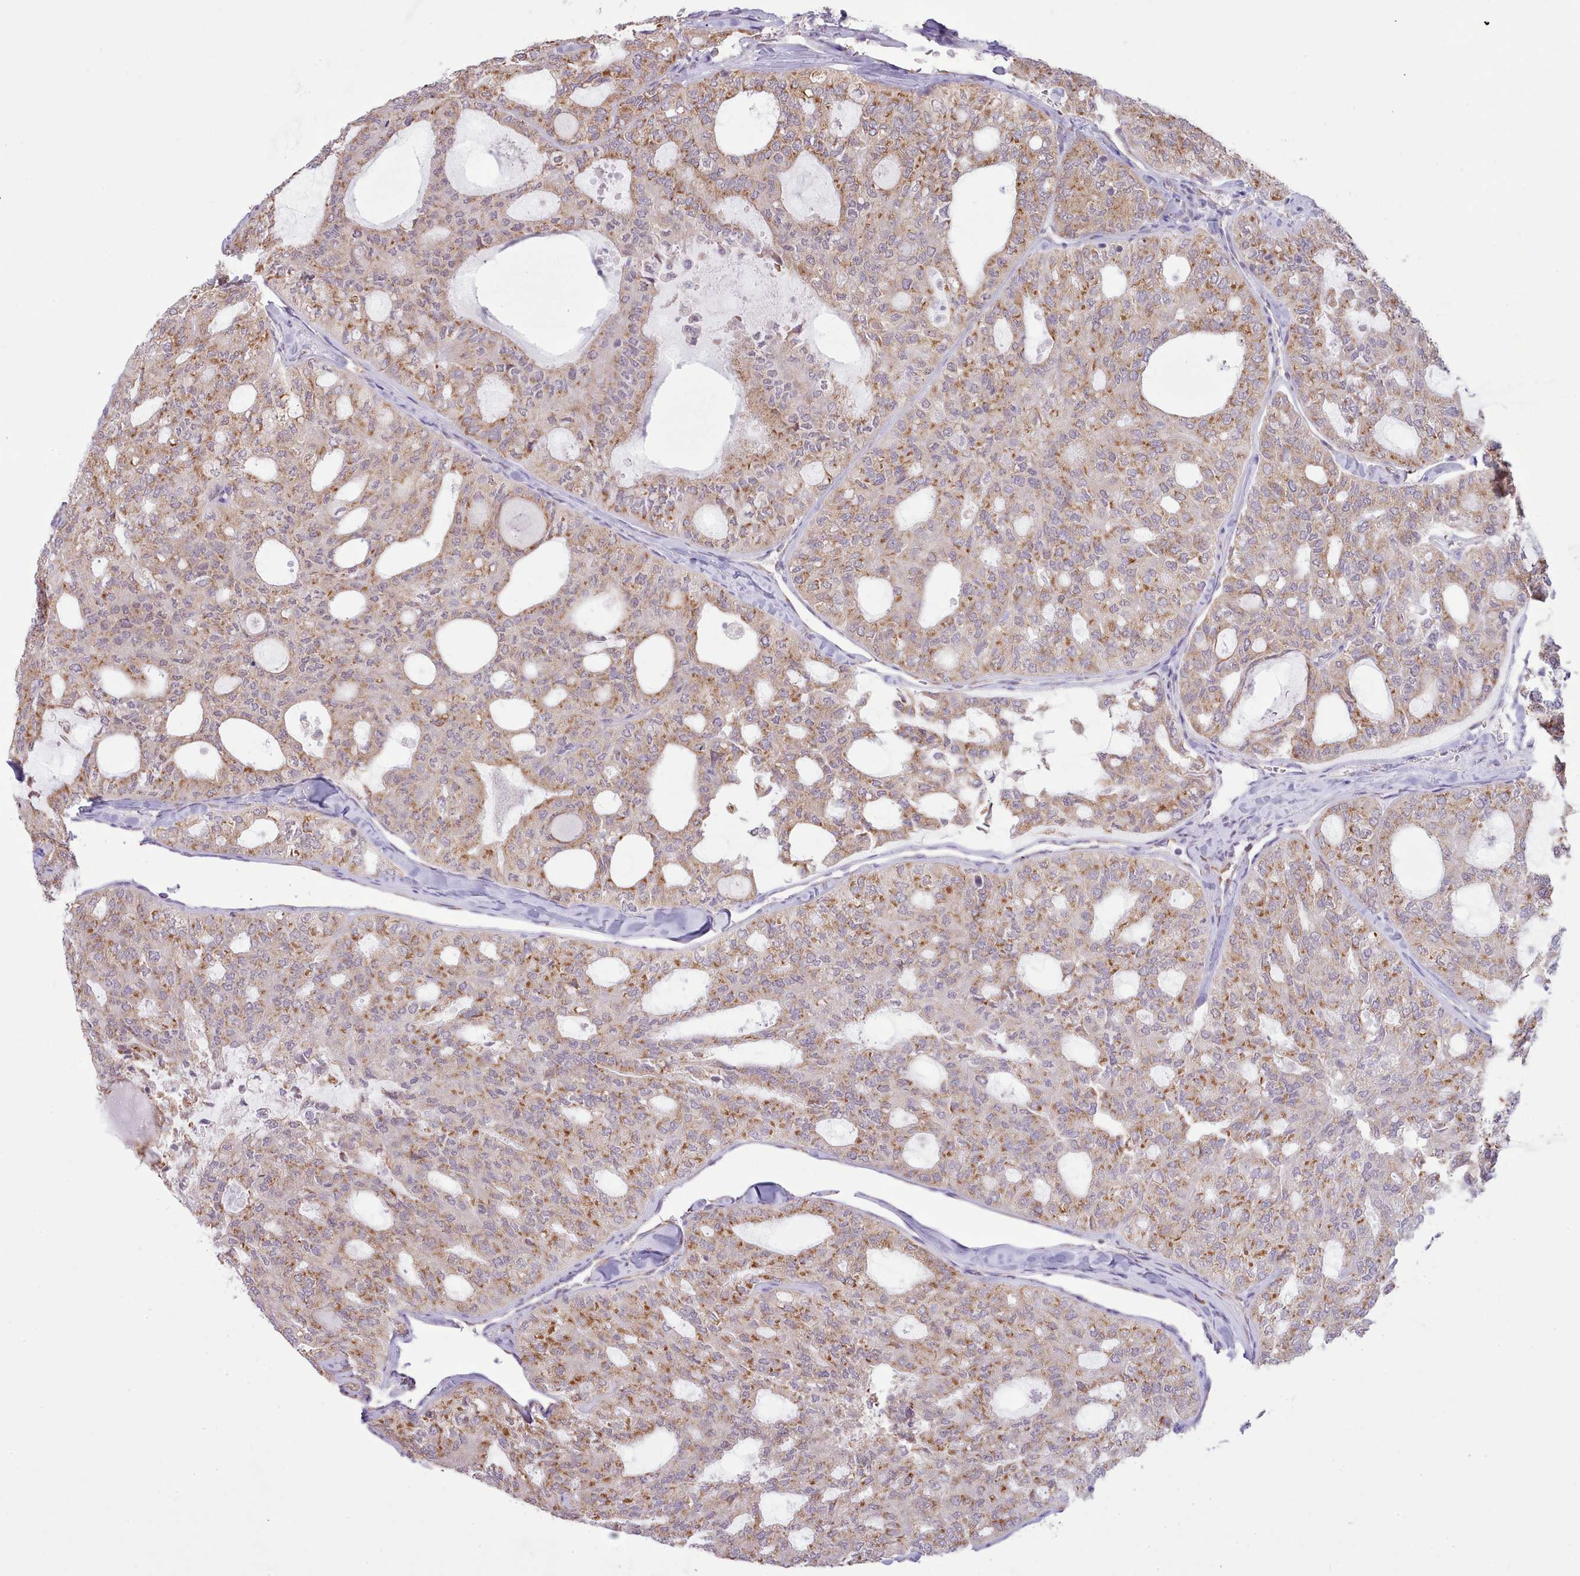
{"staining": {"intensity": "moderate", "quantity": ">75%", "location": "cytoplasmic/membranous"}, "tissue": "thyroid cancer", "cell_type": "Tumor cells", "image_type": "cancer", "snomed": [{"axis": "morphology", "description": "Follicular adenoma carcinoma, NOS"}, {"axis": "topography", "description": "Thyroid gland"}], "caption": "Immunohistochemistry (IHC) micrograph of neoplastic tissue: thyroid cancer (follicular adenoma carcinoma) stained using immunohistochemistry shows medium levels of moderate protein expression localized specifically in the cytoplasmic/membranous of tumor cells, appearing as a cytoplasmic/membranous brown color.", "gene": "SEC61B", "patient": {"sex": "male", "age": 75}}